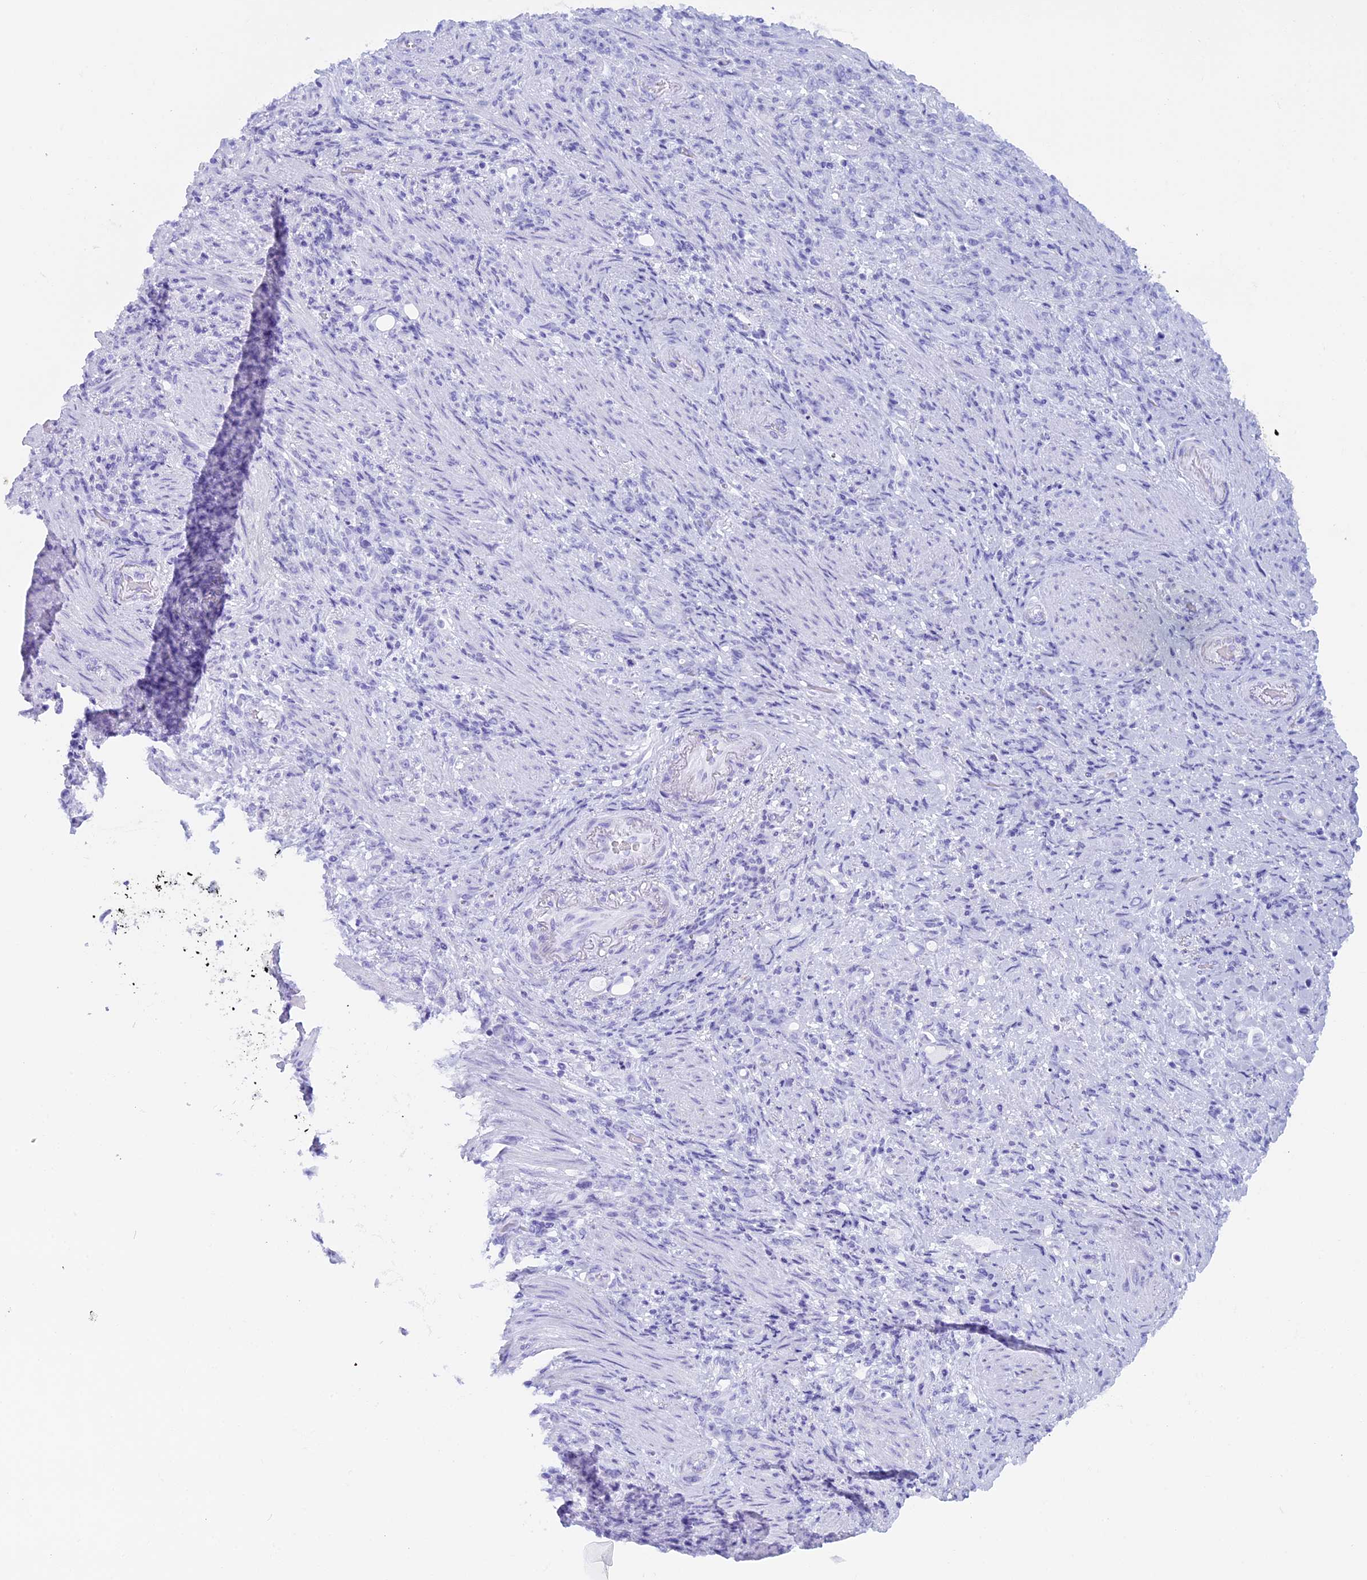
{"staining": {"intensity": "negative", "quantity": "none", "location": "none"}, "tissue": "stomach cancer", "cell_type": "Tumor cells", "image_type": "cancer", "snomed": [{"axis": "morphology", "description": "Adenocarcinoma, NOS"}, {"axis": "topography", "description": "Stomach"}], "caption": "High magnification brightfield microscopy of stomach cancer stained with DAB (brown) and counterstained with hematoxylin (blue): tumor cells show no significant expression.", "gene": "KCTD21", "patient": {"sex": "female", "age": 79}}